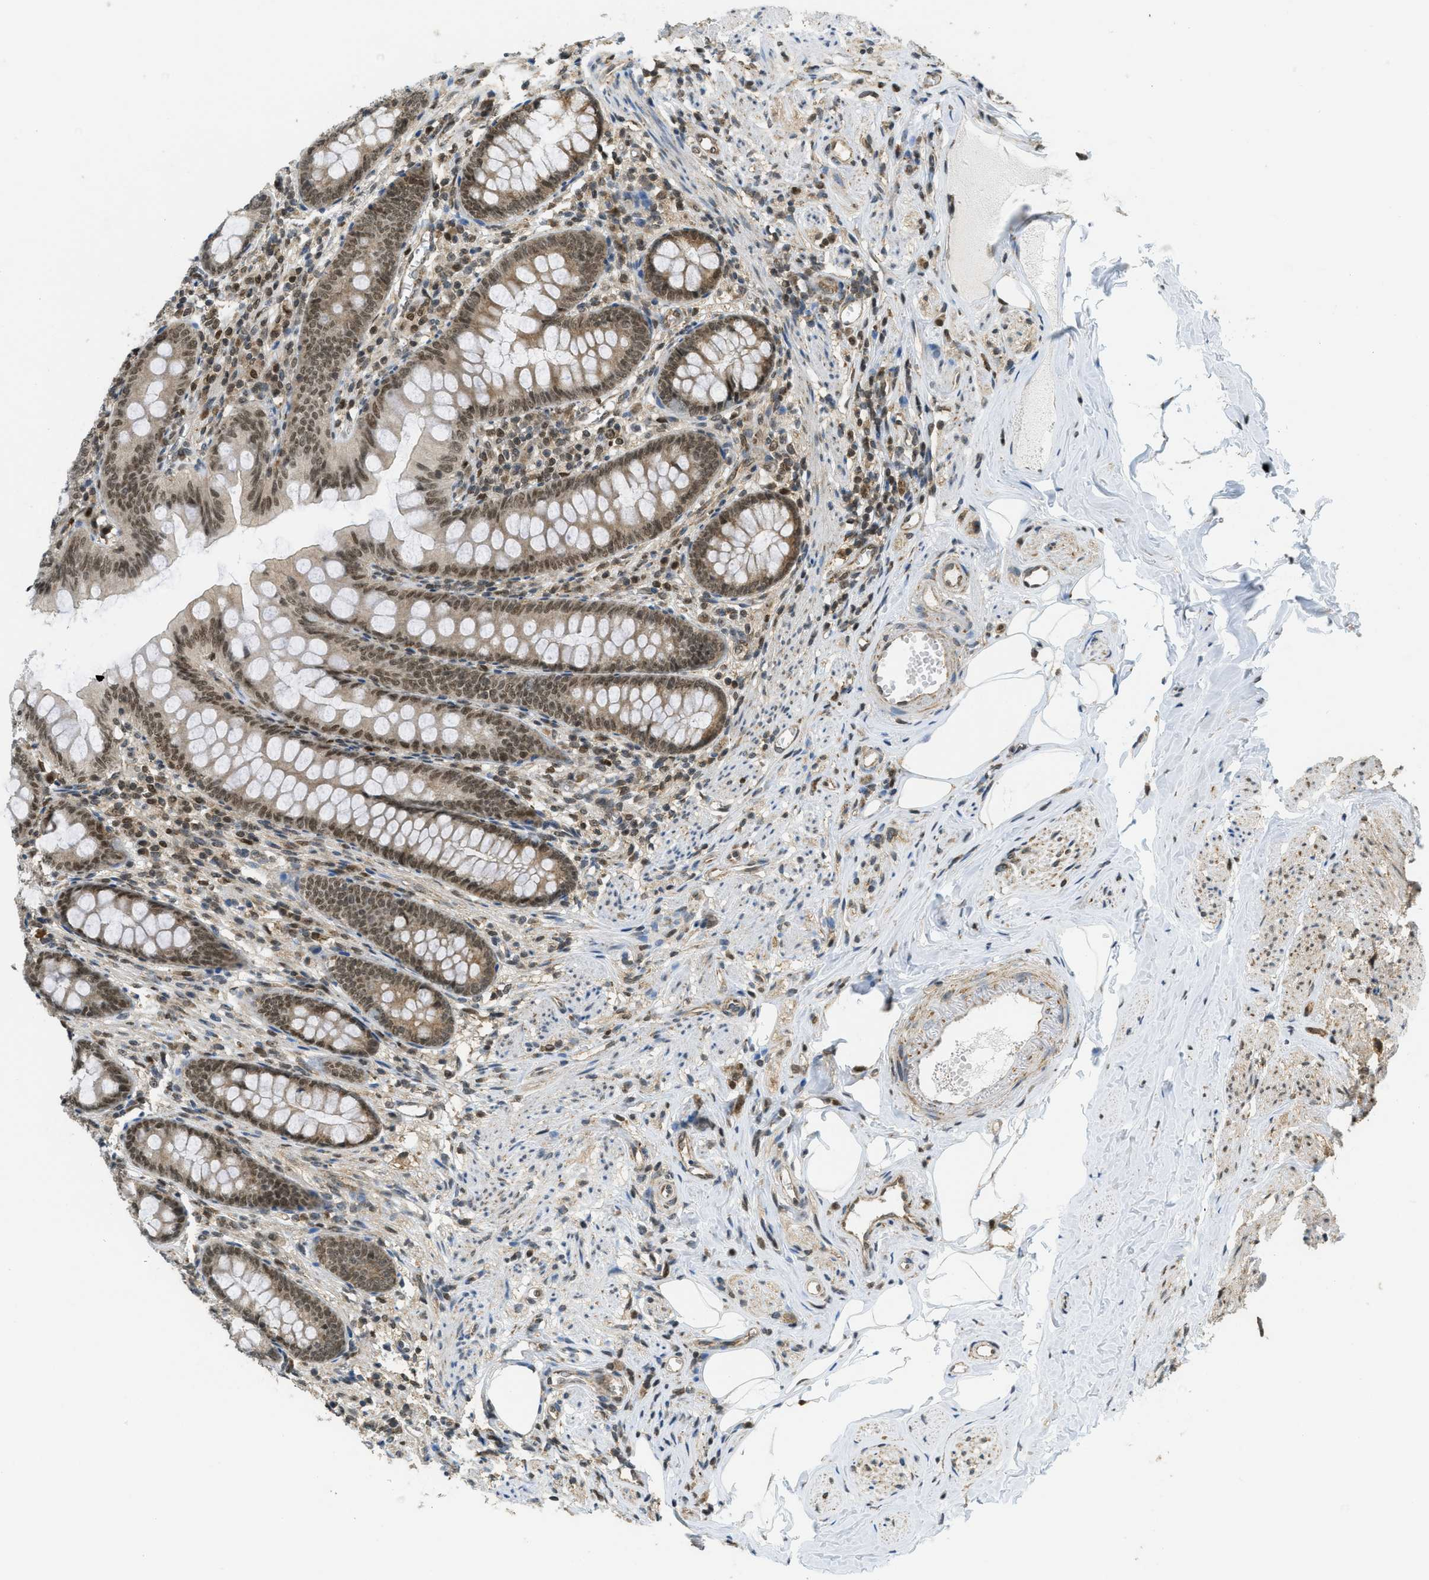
{"staining": {"intensity": "moderate", "quantity": ">75%", "location": "cytoplasmic/membranous,nuclear"}, "tissue": "appendix", "cell_type": "Glandular cells", "image_type": "normal", "snomed": [{"axis": "morphology", "description": "Normal tissue, NOS"}, {"axis": "topography", "description": "Appendix"}], "caption": "Immunohistochemical staining of unremarkable human appendix demonstrates medium levels of moderate cytoplasmic/membranous,nuclear positivity in about >75% of glandular cells. (brown staining indicates protein expression, while blue staining denotes nuclei).", "gene": "TNPO1", "patient": {"sex": "female", "age": 77}}